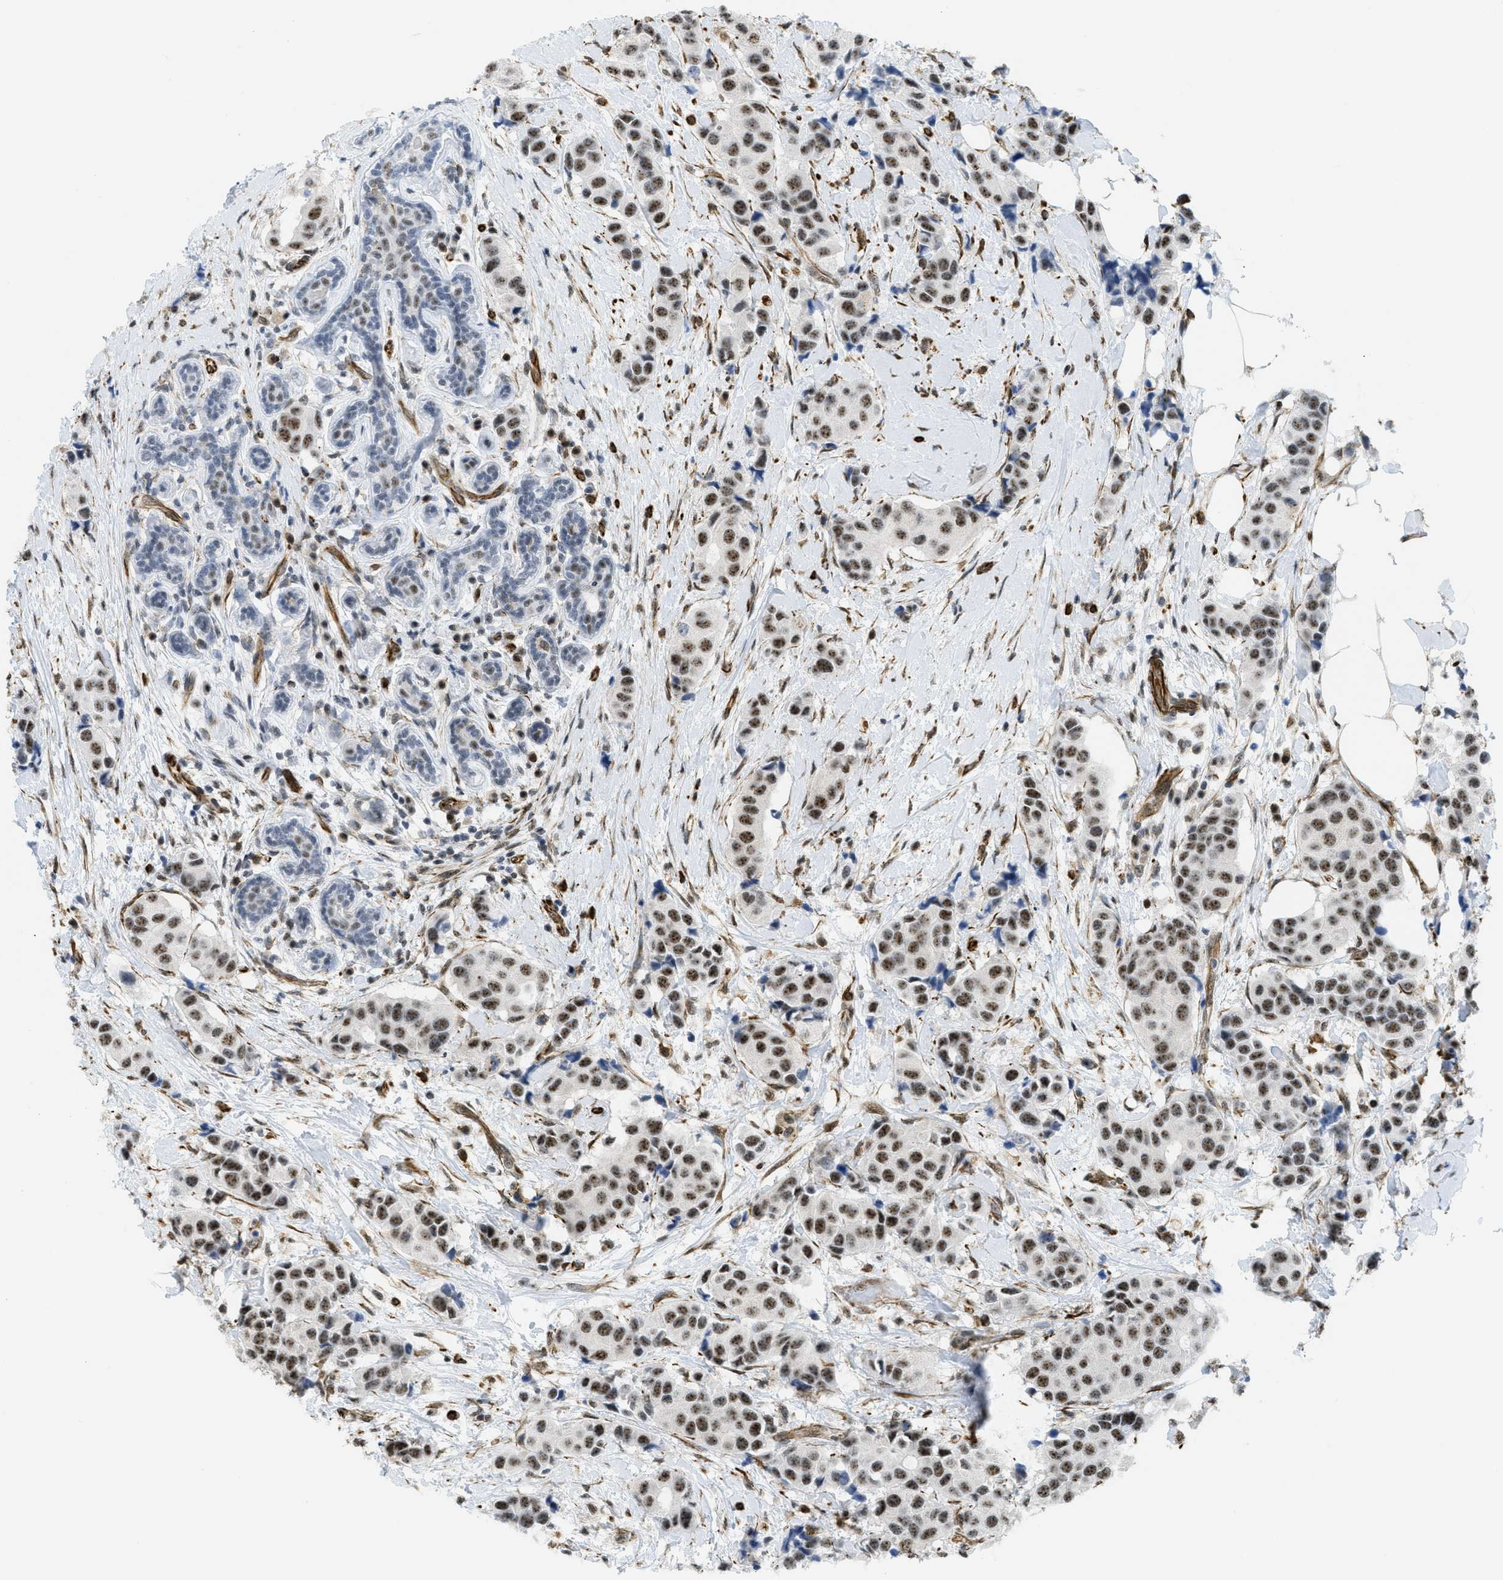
{"staining": {"intensity": "moderate", "quantity": ">75%", "location": "nuclear"}, "tissue": "breast cancer", "cell_type": "Tumor cells", "image_type": "cancer", "snomed": [{"axis": "morphology", "description": "Normal tissue, NOS"}, {"axis": "morphology", "description": "Duct carcinoma"}, {"axis": "topography", "description": "Breast"}], "caption": "Immunohistochemistry (IHC) (DAB) staining of human breast cancer (infiltrating ductal carcinoma) displays moderate nuclear protein positivity in approximately >75% of tumor cells.", "gene": "LRRC8B", "patient": {"sex": "female", "age": 39}}